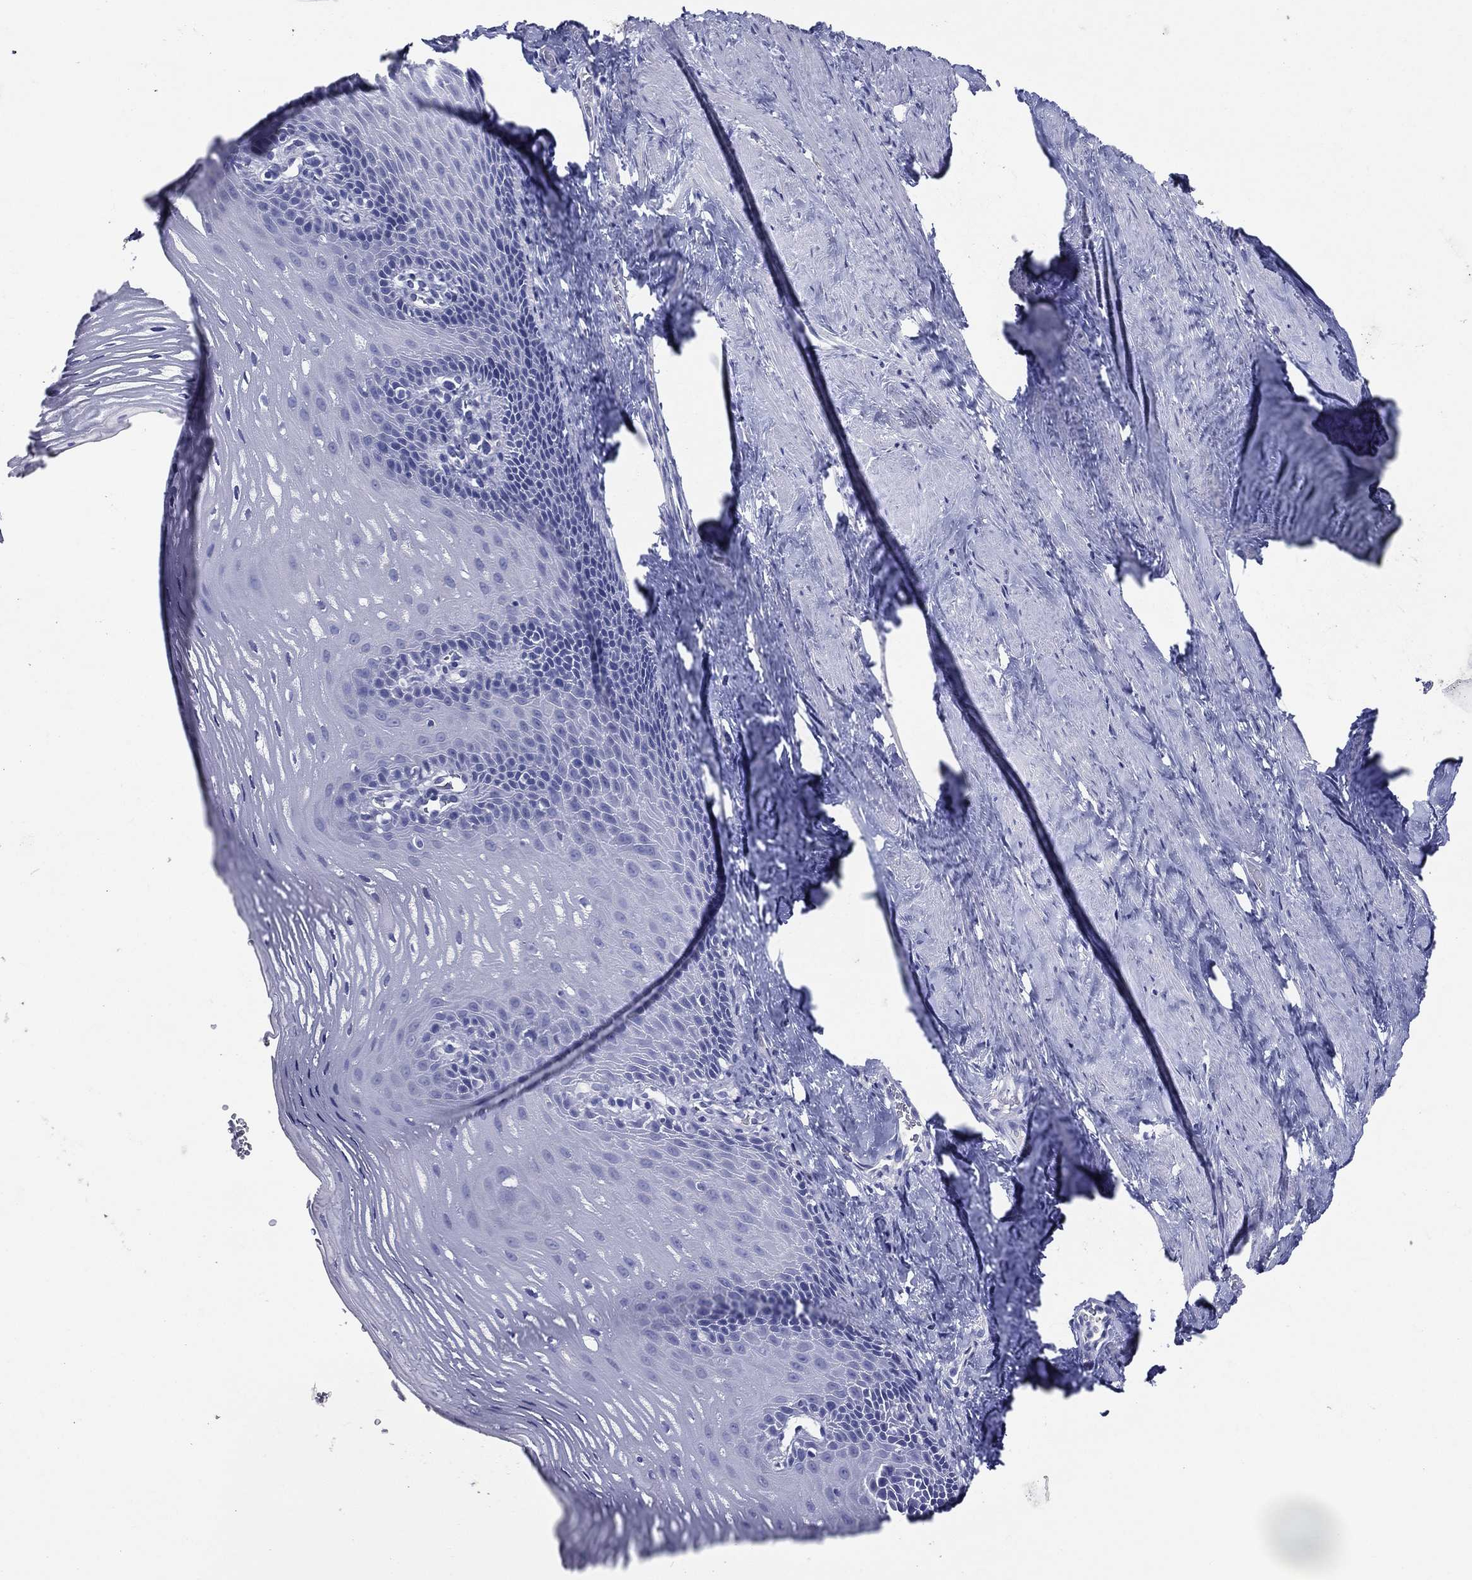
{"staining": {"intensity": "negative", "quantity": "none", "location": "none"}, "tissue": "esophagus", "cell_type": "Squamous epithelial cells", "image_type": "normal", "snomed": [{"axis": "morphology", "description": "Normal tissue, NOS"}, {"axis": "topography", "description": "Esophagus"}], "caption": "The IHC histopathology image has no significant expression in squamous epithelial cells of esophagus.", "gene": "ACE2", "patient": {"sex": "male", "age": 64}}